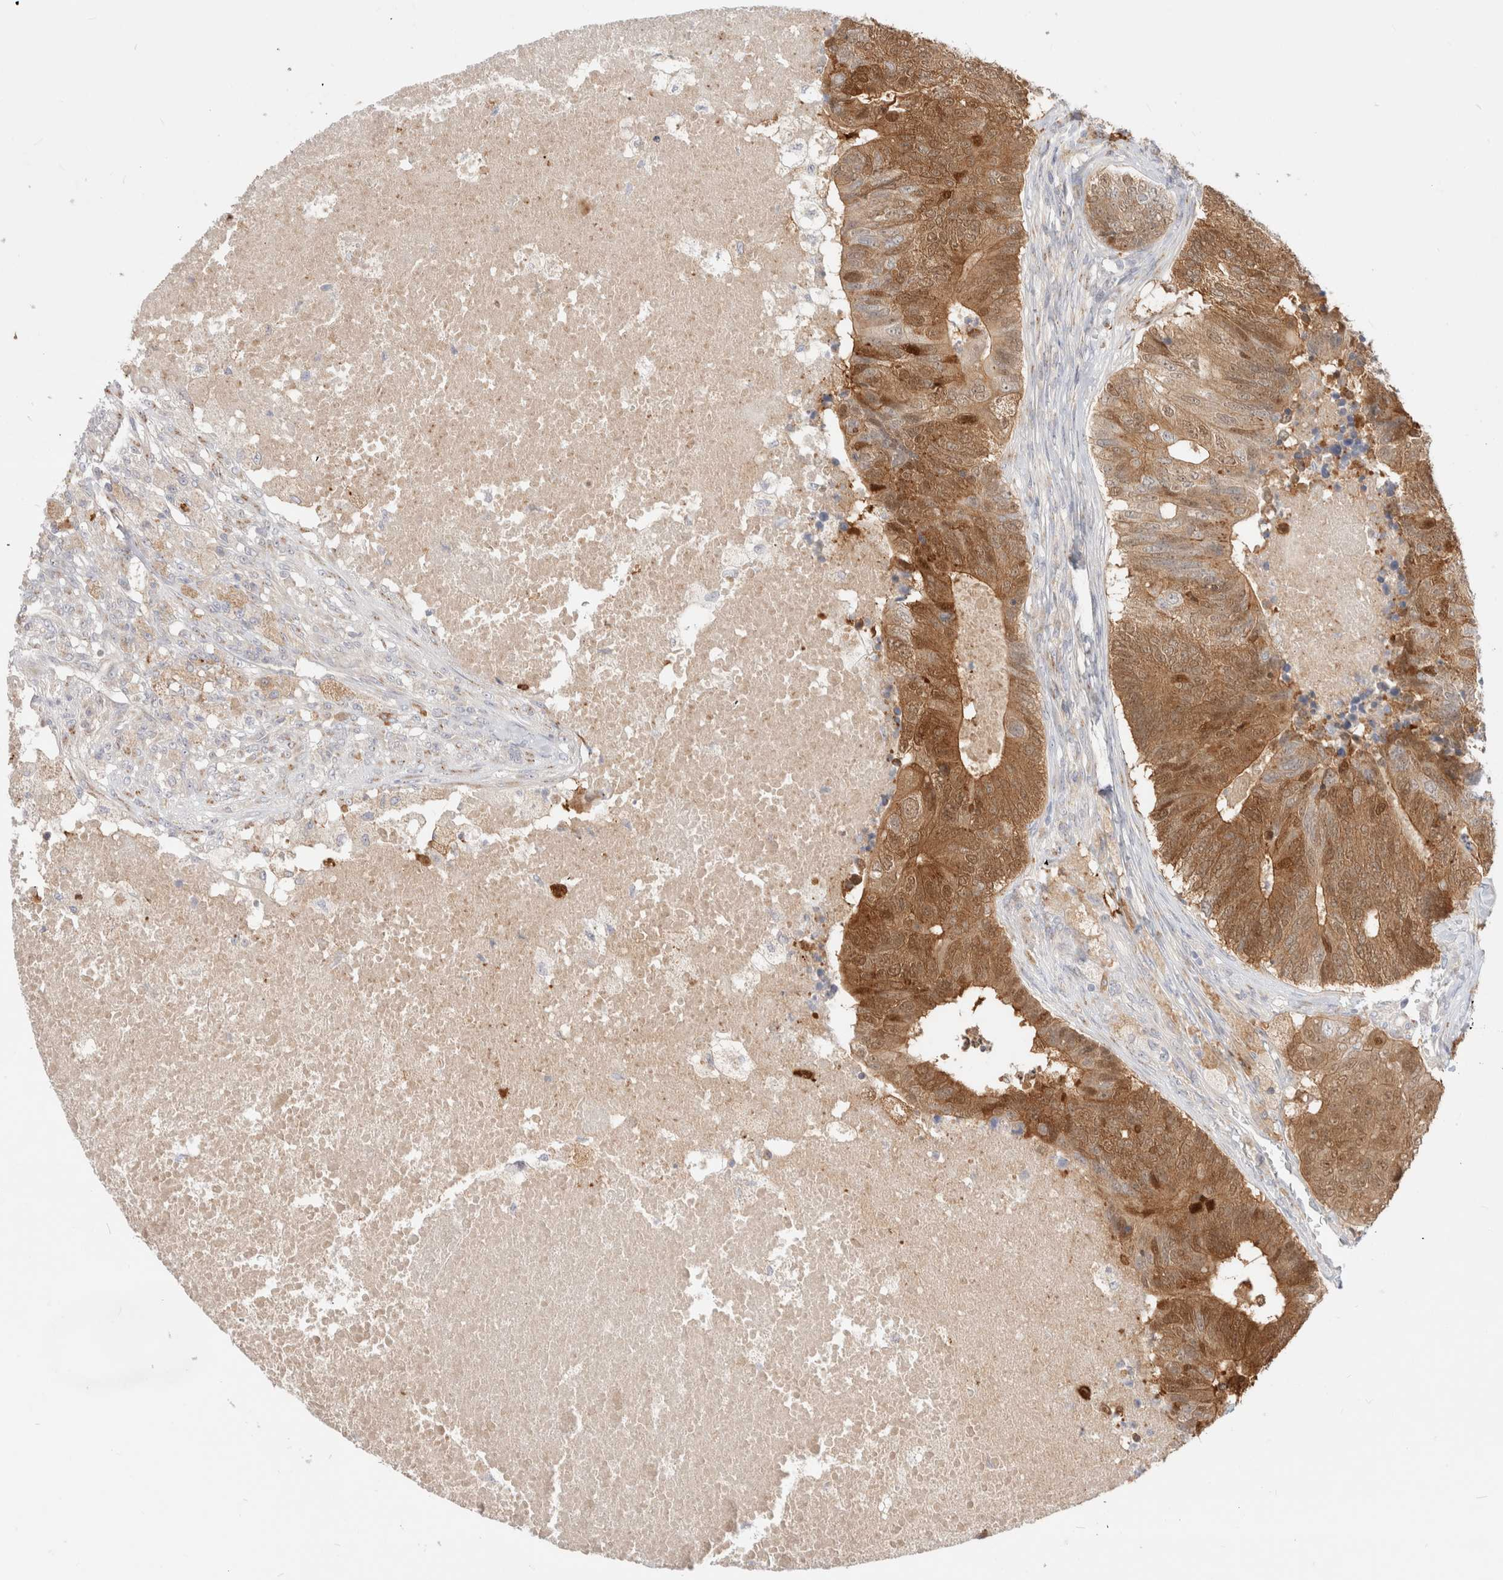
{"staining": {"intensity": "strong", "quantity": ">75%", "location": "cytoplasmic/membranous,nuclear"}, "tissue": "colorectal cancer", "cell_type": "Tumor cells", "image_type": "cancer", "snomed": [{"axis": "morphology", "description": "Adenocarcinoma, NOS"}, {"axis": "topography", "description": "Colon"}], "caption": "A brown stain shows strong cytoplasmic/membranous and nuclear expression of a protein in human adenocarcinoma (colorectal) tumor cells.", "gene": "EFCAB13", "patient": {"sex": "female", "age": 67}}